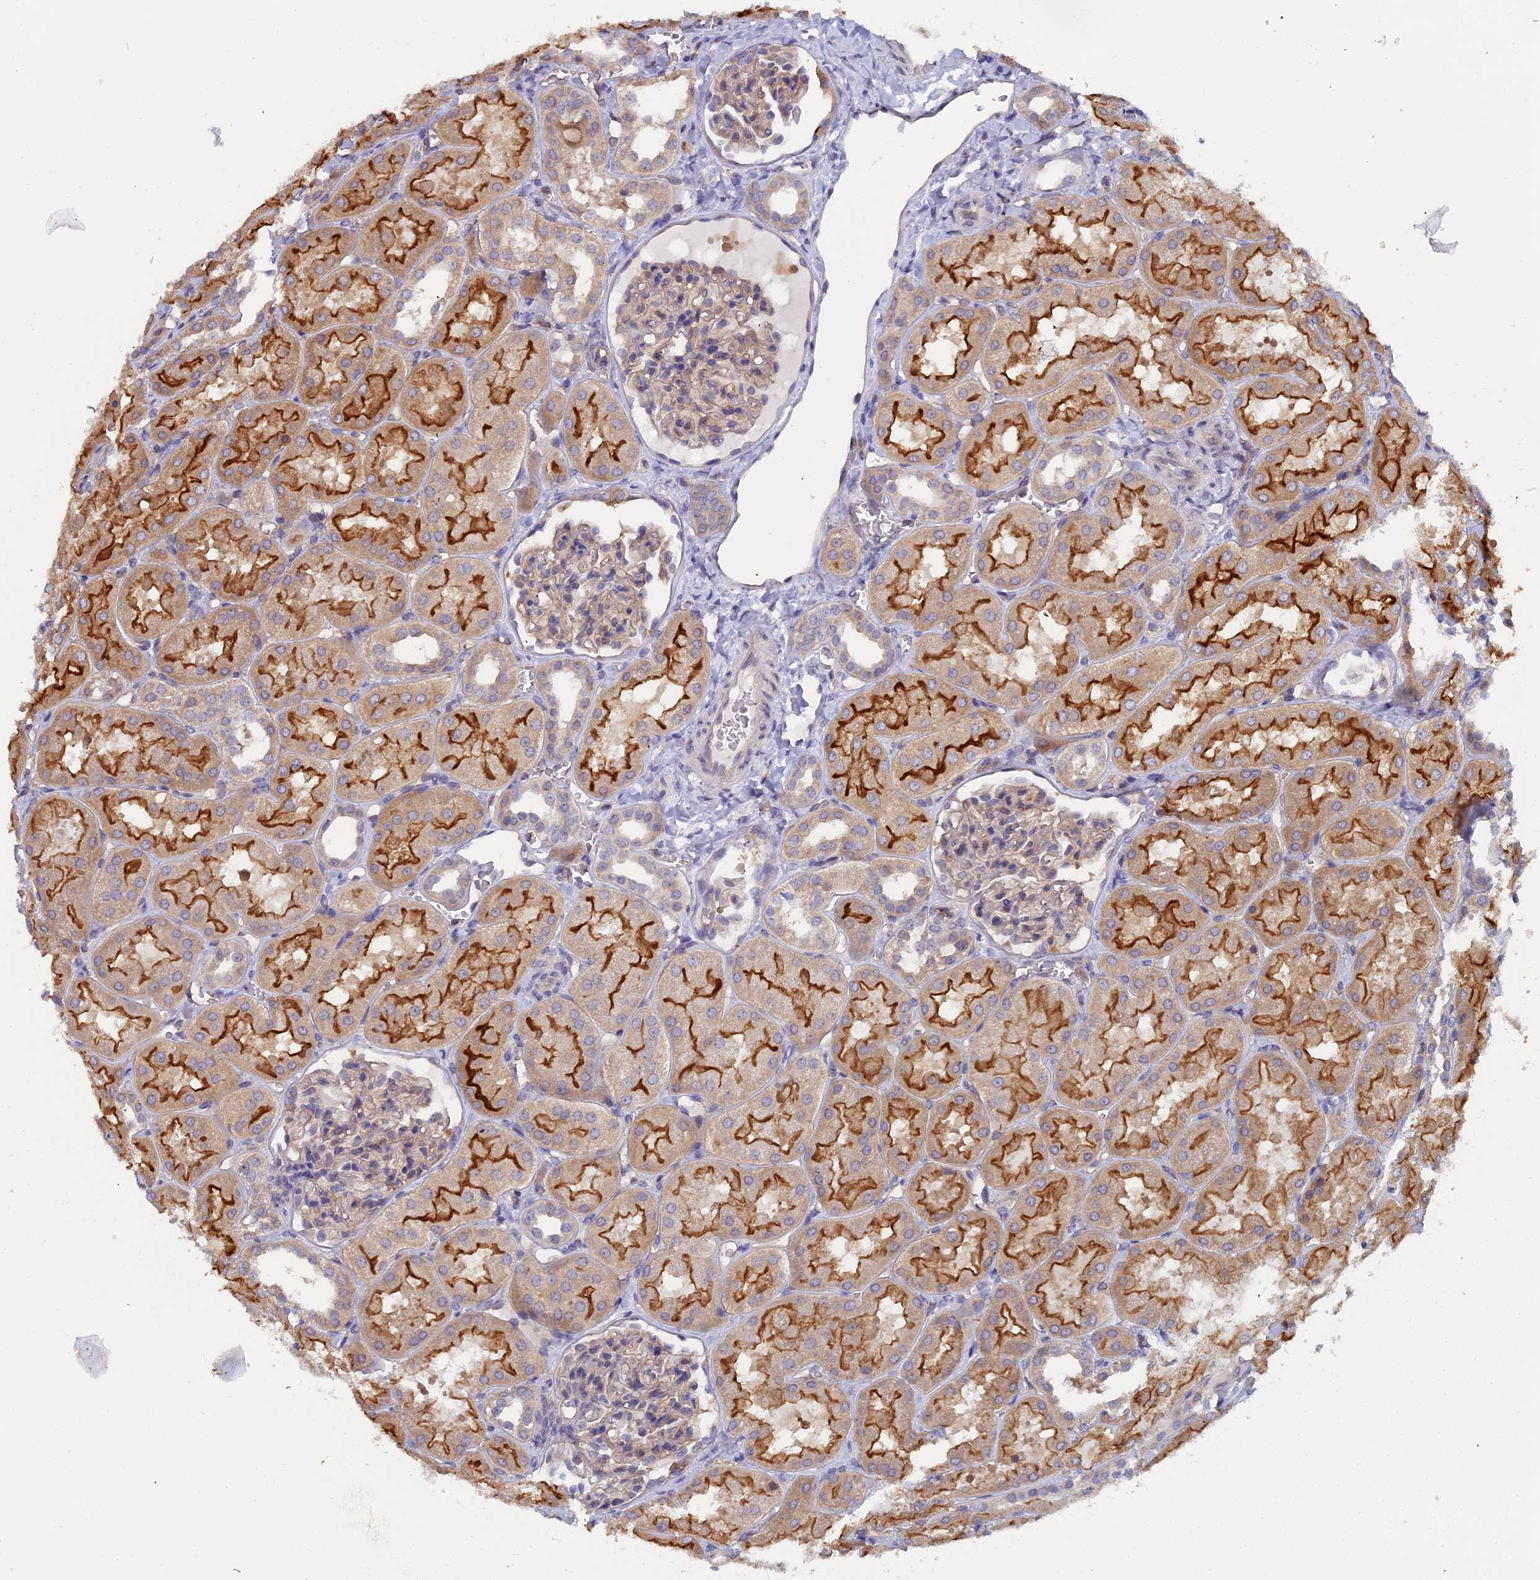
{"staining": {"intensity": "weak", "quantity": "<25%", "location": "cytoplasmic/membranous"}, "tissue": "kidney", "cell_type": "Cells in glomeruli", "image_type": "normal", "snomed": [{"axis": "morphology", "description": "Normal tissue, NOS"}, {"axis": "topography", "description": "Kidney"}, {"axis": "topography", "description": "Urinary bladder"}], "caption": "The micrograph shows no significant expression in cells in glomeruli of kidney. The staining is performed using DAB (3,3'-diaminobenzidine) brown chromogen with nuclei counter-stained in using hematoxylin.", "gene": "RDX", "patient": {"sex": "male", "age": 16}}